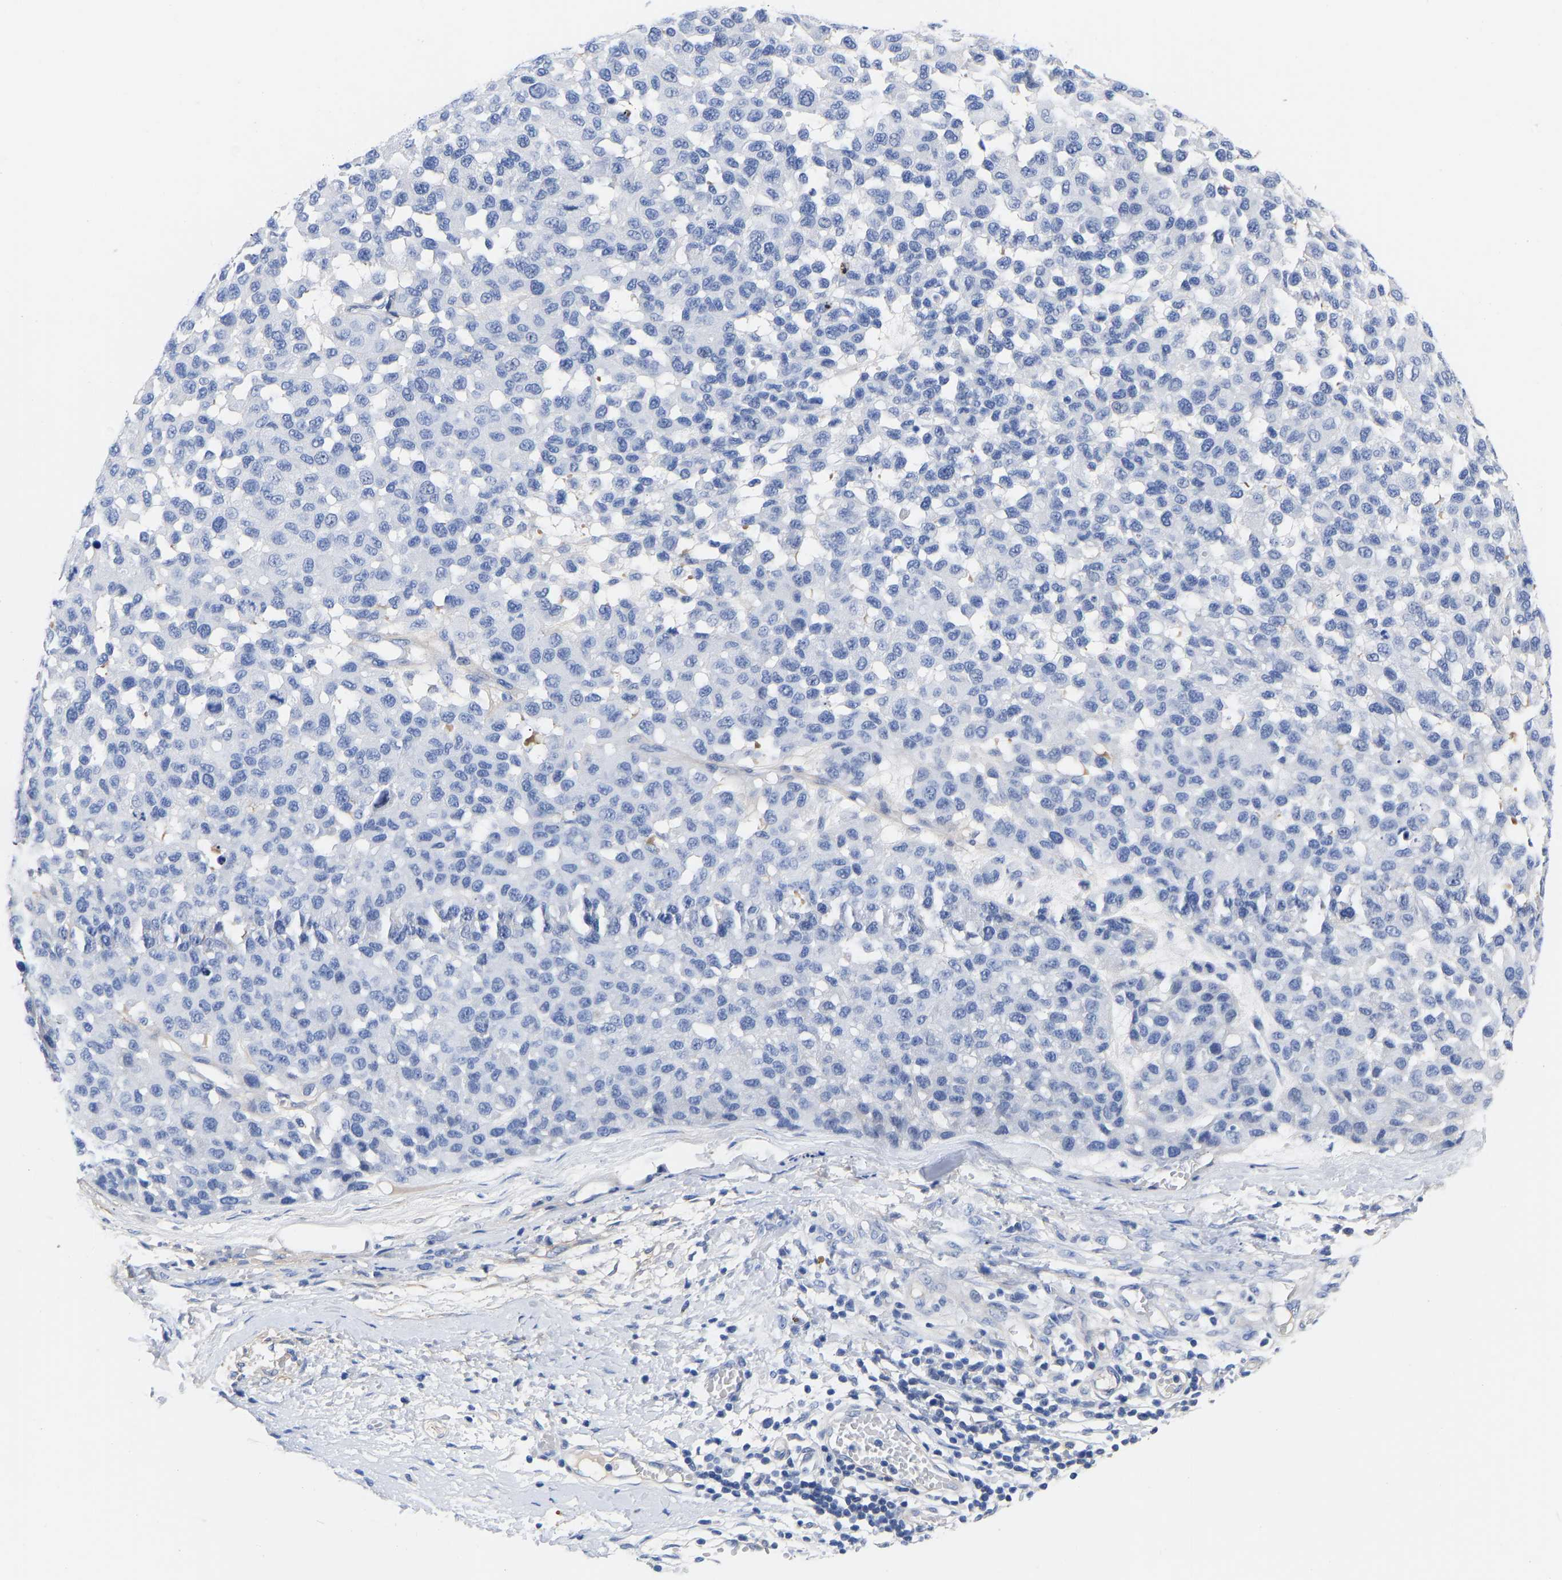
{"staining": {"intensity": "negative", "quantity": "none", "location": "none"}, "tissue": "melanoma", "cell_type": "Tumor cells", "image_type": "cancer", "snomed": [{"axis": "morphology", "description": "Malignant melanoma, NOS"}, {"axis": "topography", "description": "Skin"}], "caption": "Photomicrograph shows no significant protein staining in tumor cells of melanoma.", "gene": "GPA33", "patient": {"sex": "male", "age": 62}}